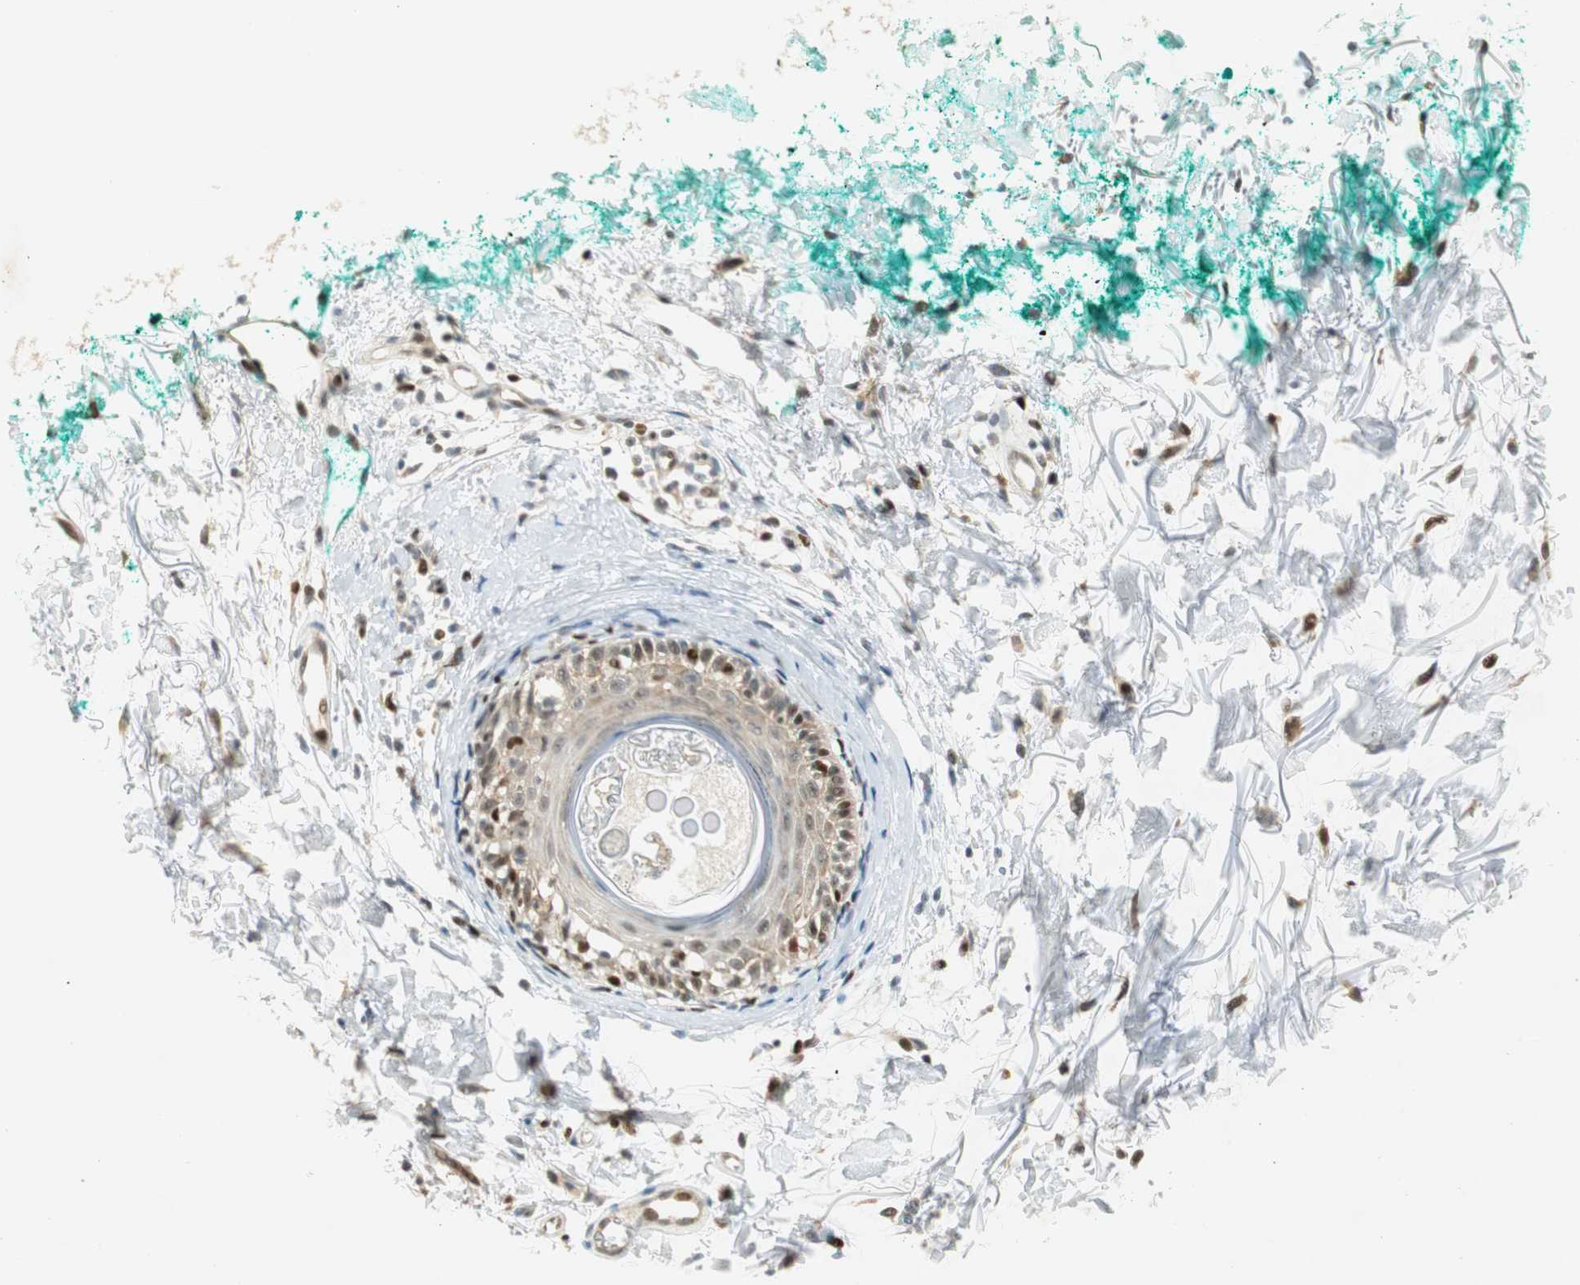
{"staining": {"intensity": "weak", "quantity": "<25%", "location": "nuclear"}, "tissue": "skin", "cell_type": "Fibroblasts", "image_type": "normal", "snomed": [{"axis": "morphology", "description": "Normal tissue, NOS"}, {"axis": "topography", "description": "Skin"}], "caption": "The IHC photomicrograph has no significant expression in fibroblasts of skin. (IHC, brightfield microscopy, high magnification).", "gene": "MSX2", "patient": {"sex": "male", "age": 71}}